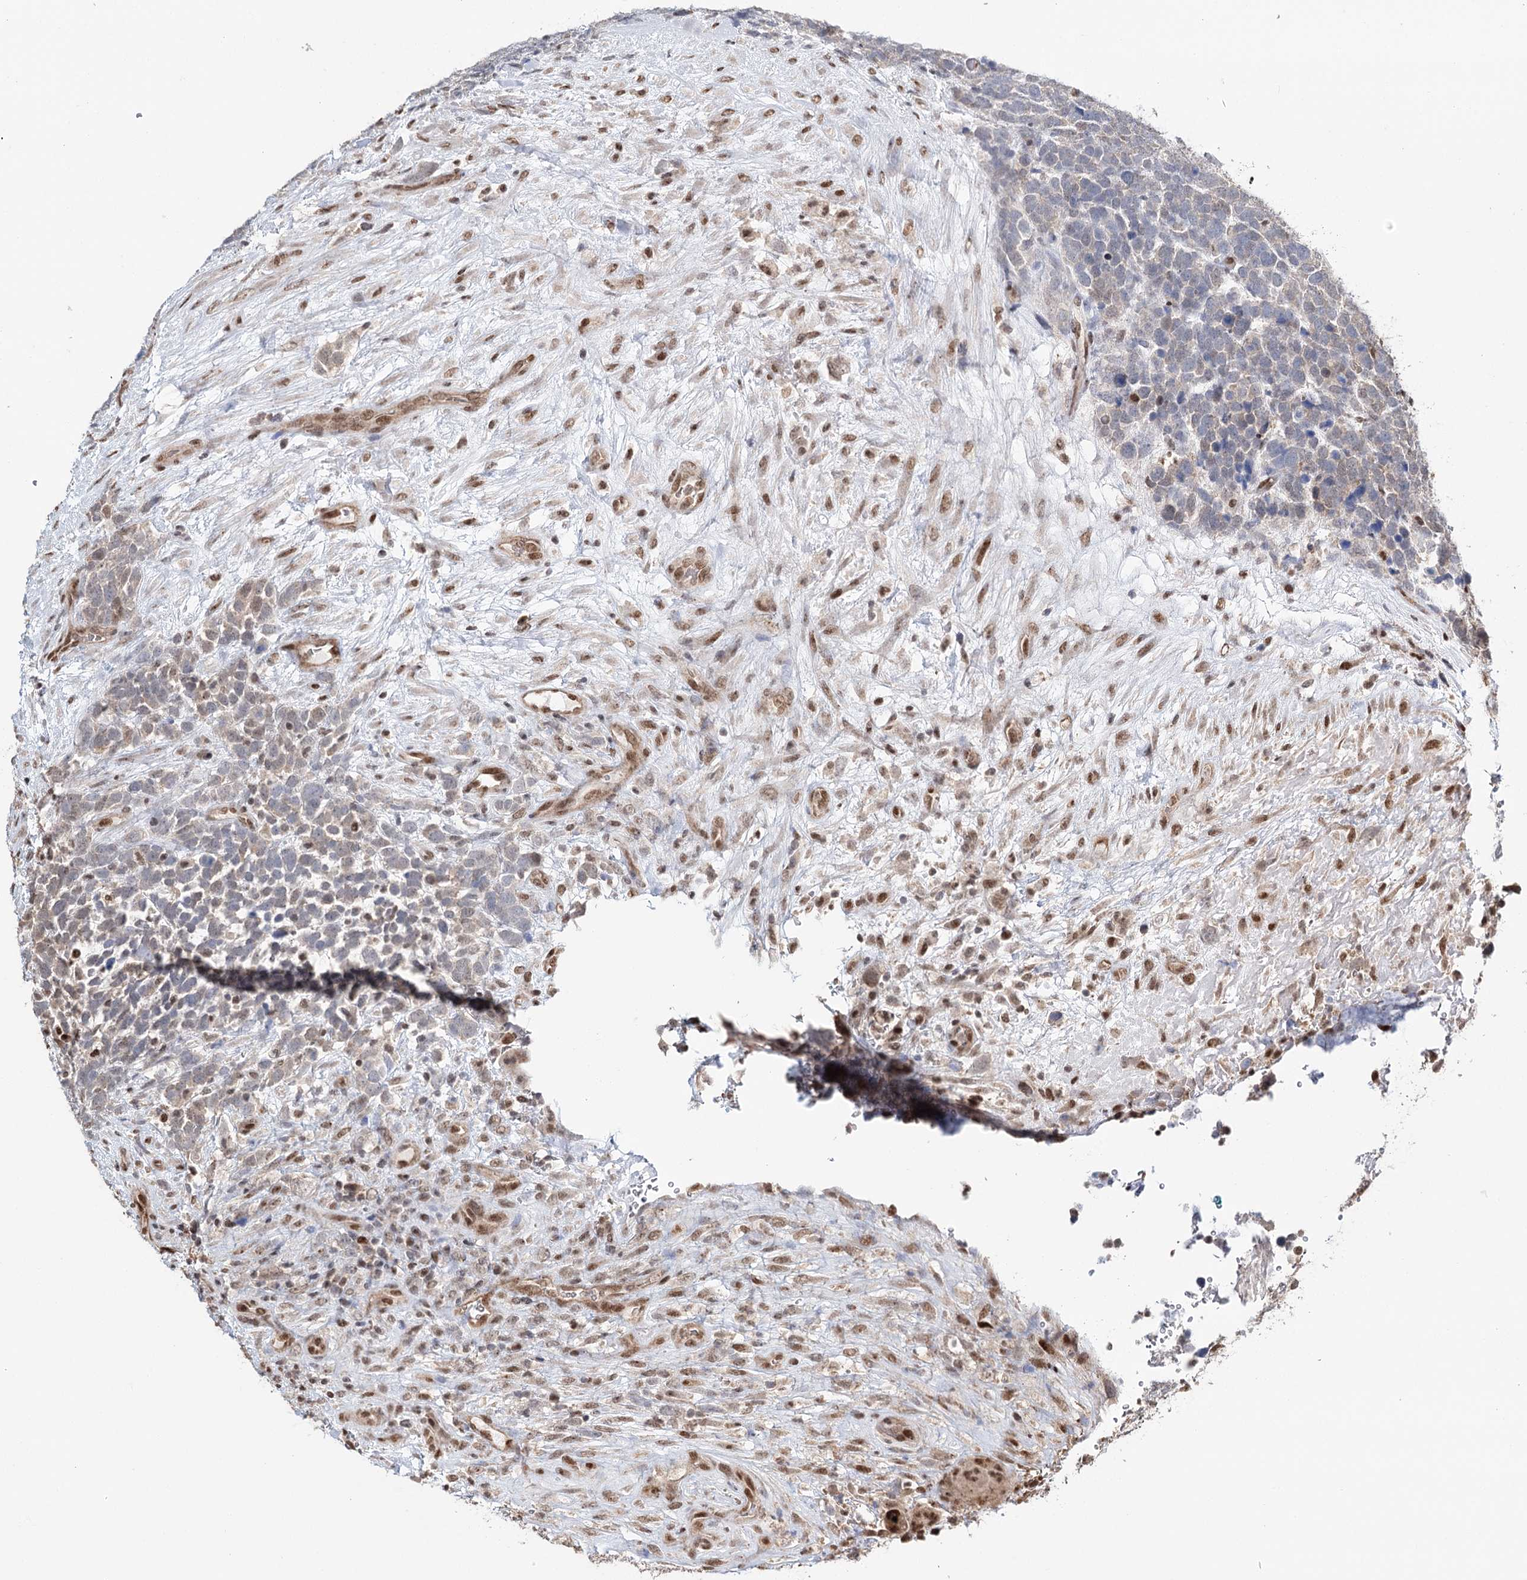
{"staining": {"intensity": "negative", "quantity": "none", "location": "none"}, "tissue": "urothelial cancer", "cell_type": "Tumor cells", "image_type": "cancer", "snomed": [{"axis": "morphology", "description": "Urothelial carcinoma, High grade"}, {"axis": "topography", "description": "Urinary bladder"}], "caption": "Human high-grade urothelial carcinoma stained for a protein using immunohistochemistry (IHC) demonstrates no staining in tumor cells.", "gene": "RPS27A", "patient": {"sex": "female", "age": 82}}